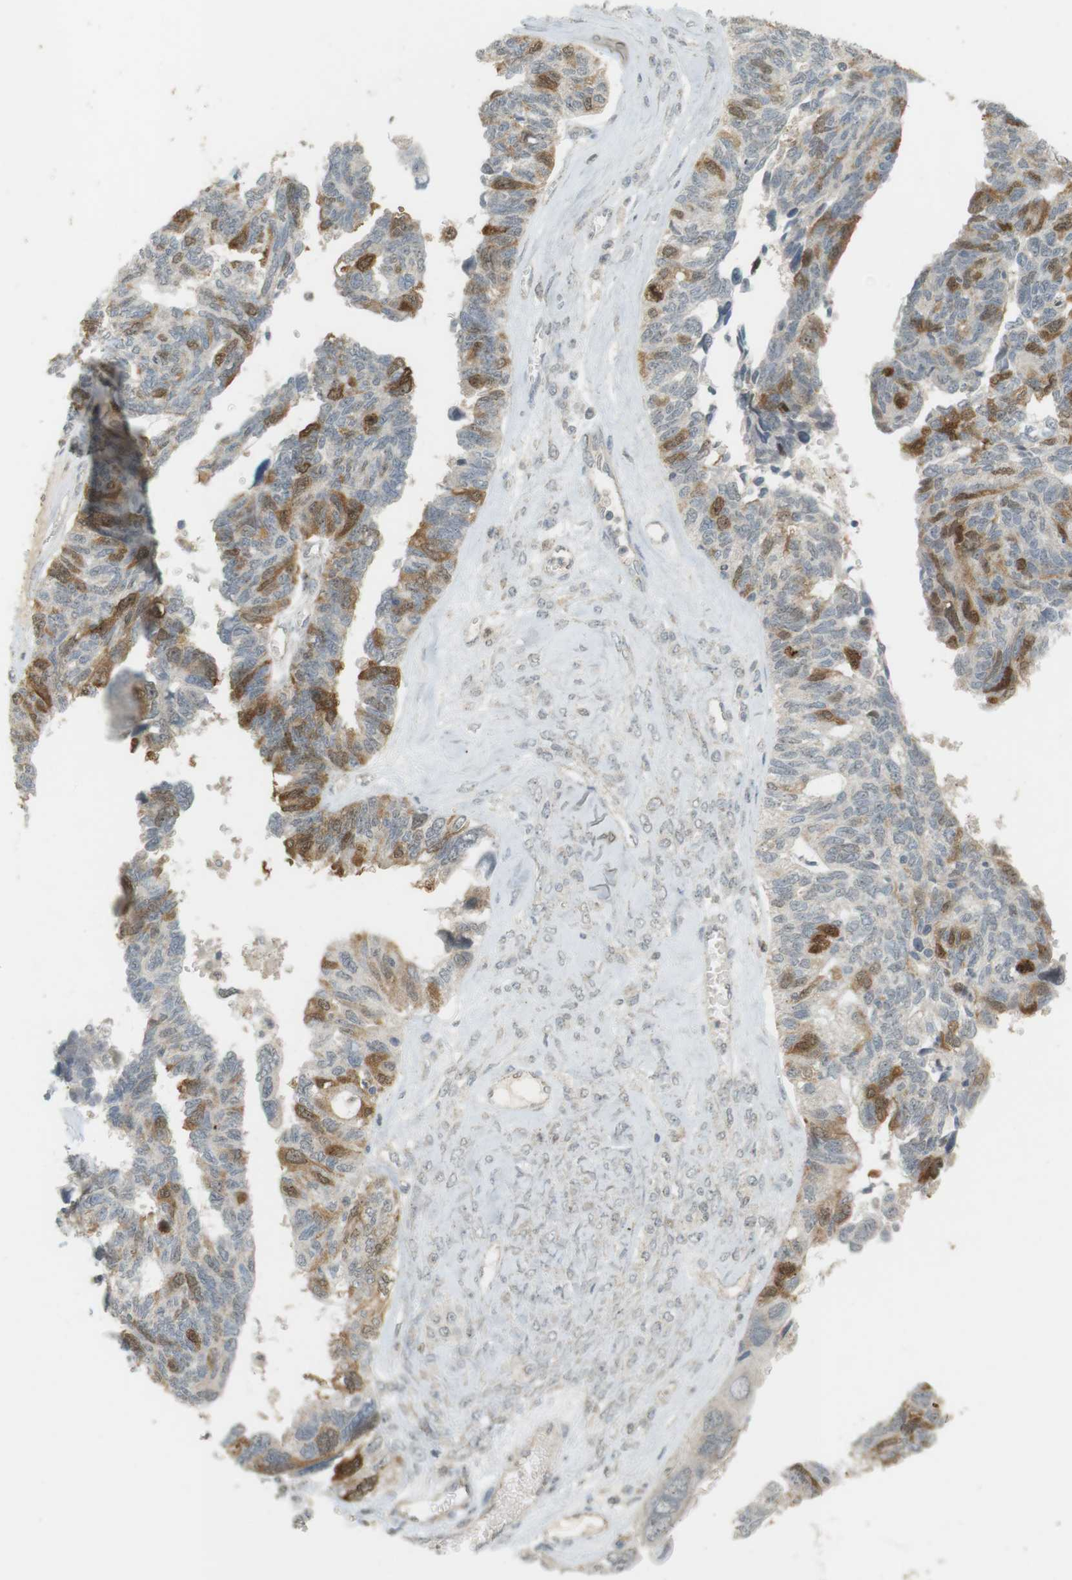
{"staining": {"intensity": "moderate", "quantity": "<25%", "location": "cytoplasmic/membranous"}, "tissue": "ovarian cancer", "cell_type": "Tumor cells", "image_type": "cancer", "snomed": [{"axis": "morphology", "description": "Cystadenocarcinoma, serous, NOS"}, {"axis": "topography", "description": "Ovary"}], "caption": "Human serous cystadenocarcinoma (ovarian) stained for a protein (brown) demonstrates moderate cytoplasmic/membranous positive positivity in approximately <25% of tumor cells.", "gene": "TTK", "patient": {"sex": "female", "age": 79}}